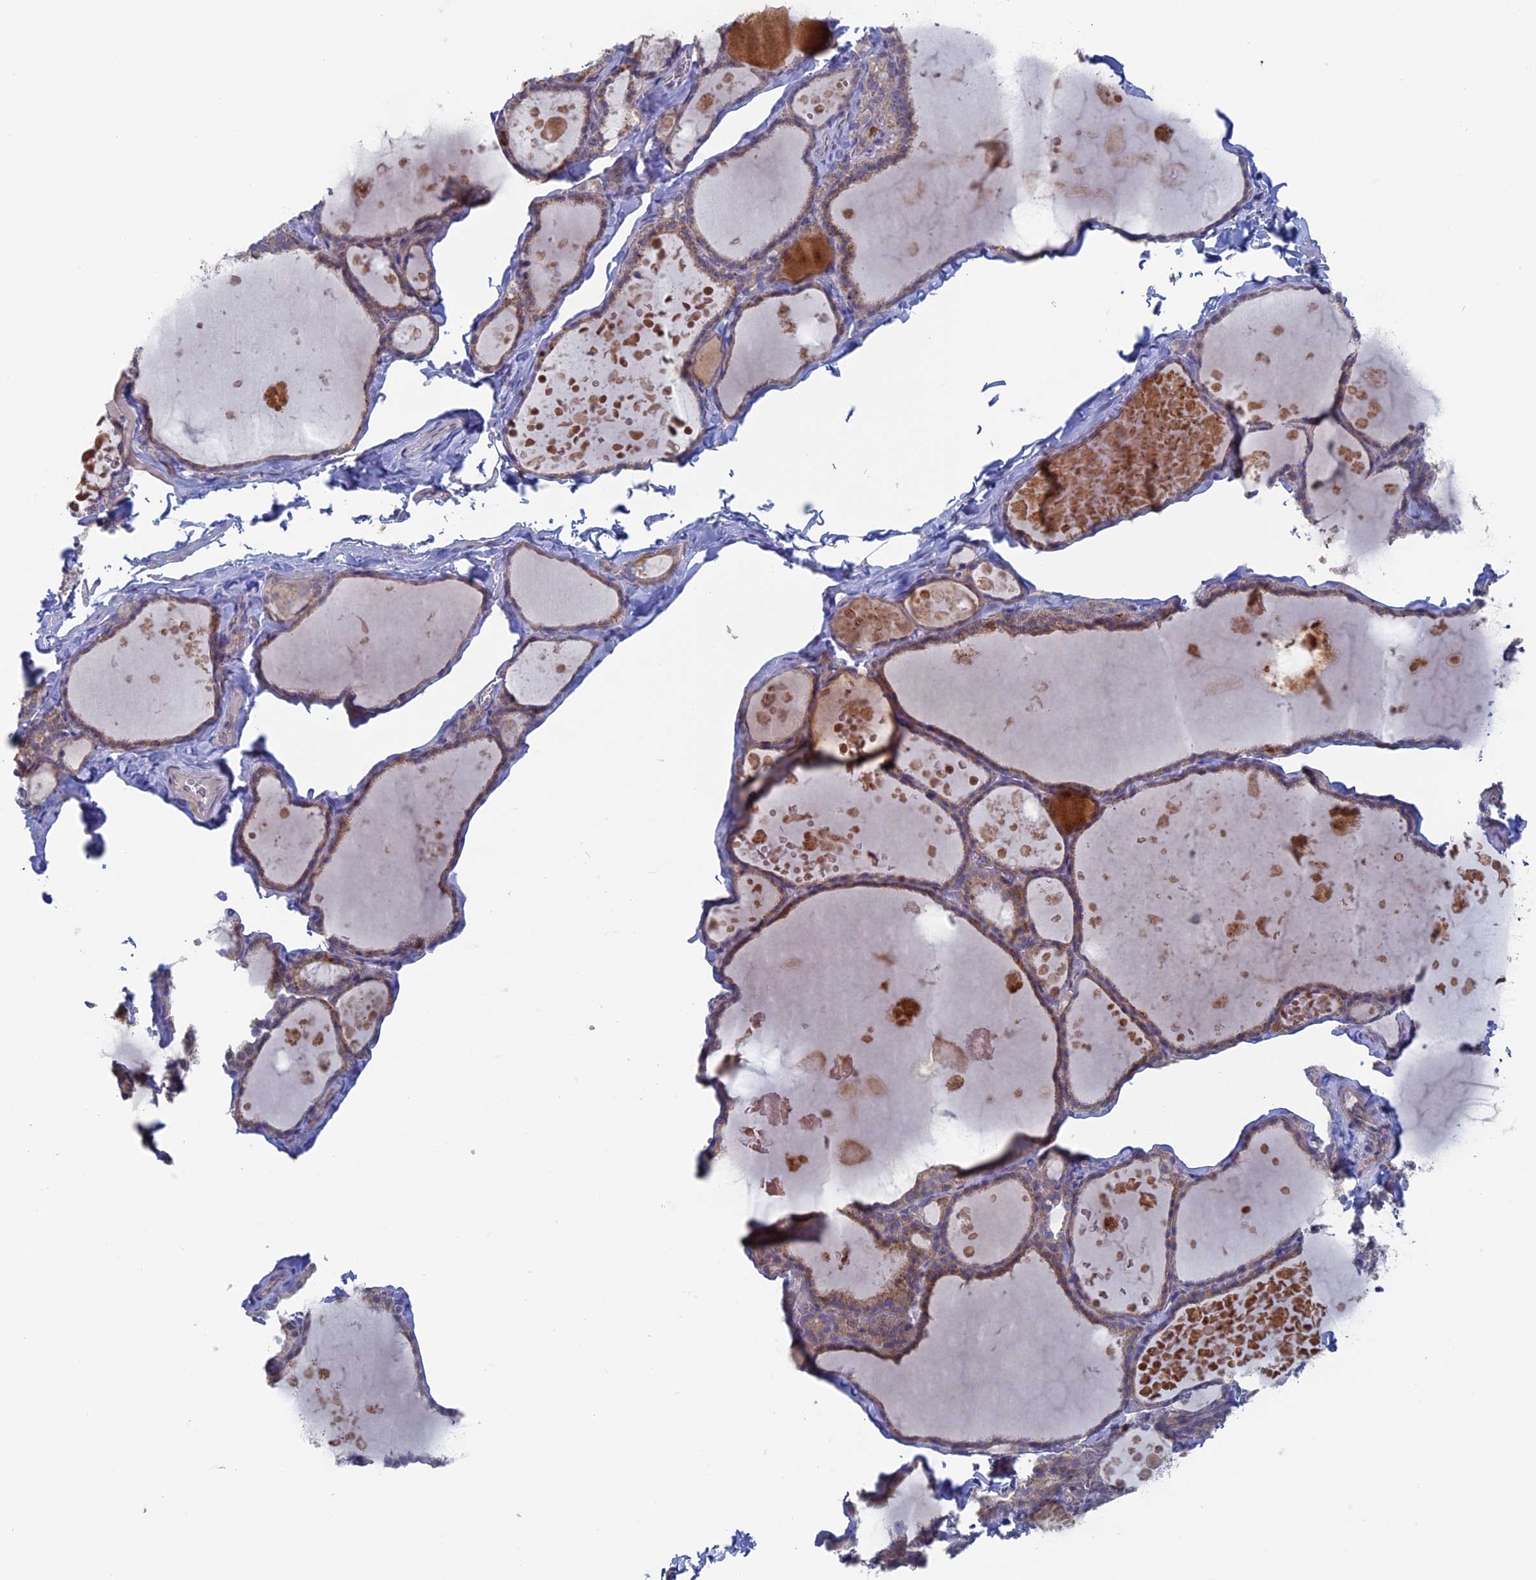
{"staining": {"intensity": "moderate", "quantity": "25%-75%", "location": "cytoplasmic/membranous"}, "tissue": "thyroid gland", "cell_type": "Glandular cells", "image_type": "normal", "snomed": [{"axis": "morphology", "description": "Normal tissue, NOS"}, {"axis": "topography", "description": "Thyroid gland"}], "caption": "Moderate cytoplasmic/membranous protein staining is identified in about 25%-75% of glandular cells in thyroid gland. (DAB IHC with brightfield microscopy, high magnification).", "gene": "TBC1D30", "patient": {"sex": "male", "age": 56}}